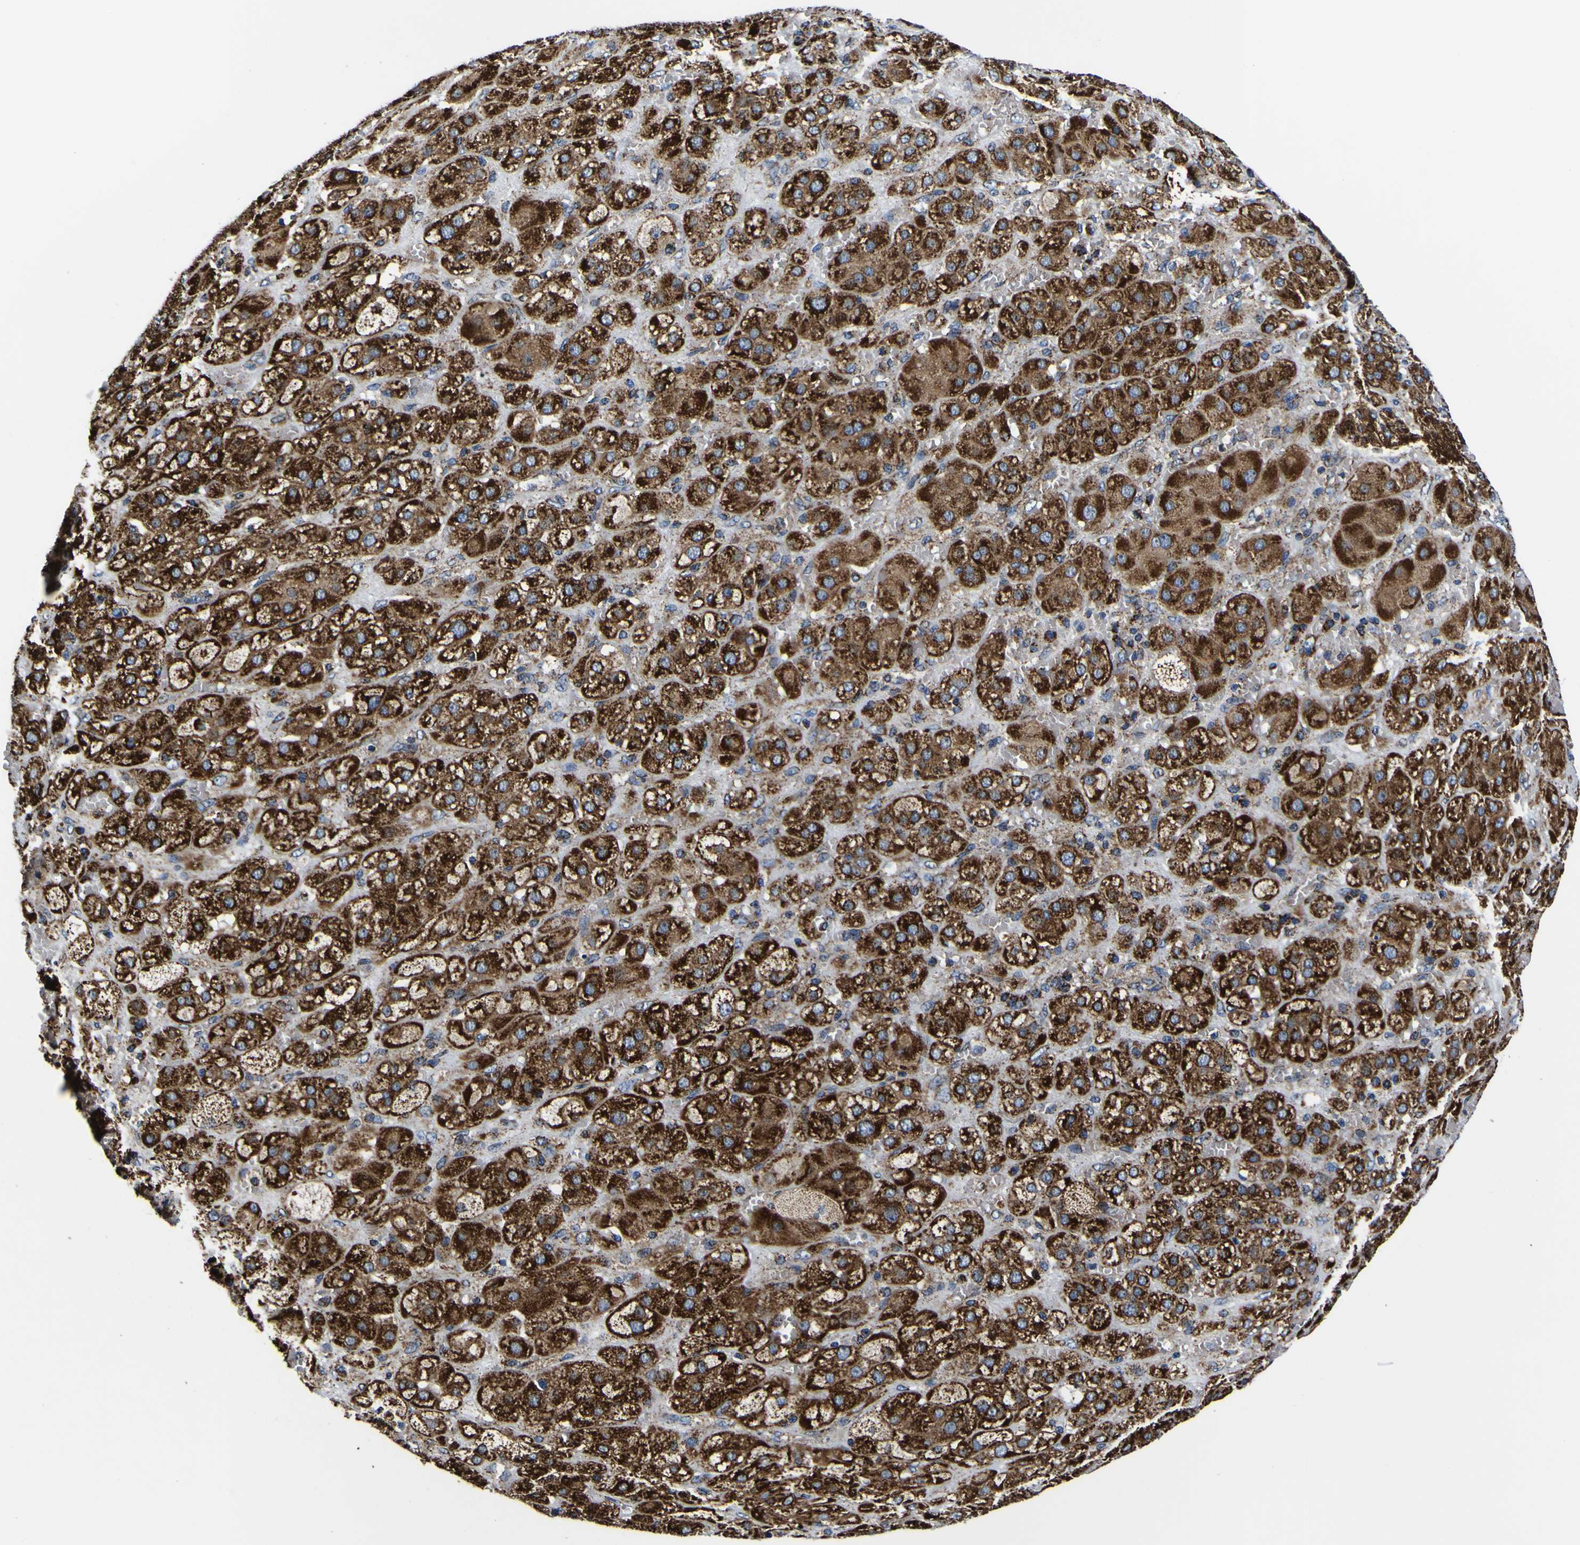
{"staining": {"intensity": "strong", "quantity": ">75%", "location": "cytoplasmic/membranous"}, "tissue": "adrenal gland", "cell_type": "Glandular cells", "image_type": "normal", "snomed": [{"axis": "morphology", "description": "Normal tissue, NOS"}, {"axis": "topography", "description": "Adrenal gland"}], "caption": "Immunohistochemistry (IHC) staining of benign adrenal gland, which exhibits high levels of strong cytoplasmic/membranous staining in approximately >75% of glandular cells indicating strong cytoplasmic/membranous protein positivity. The staining was performed using DAB (brown) for protein detection and nuclei were counterstained in hematoxylin (blue).", "gene": "PTRH2", "patient": {"sex": "female", "age": 47}}